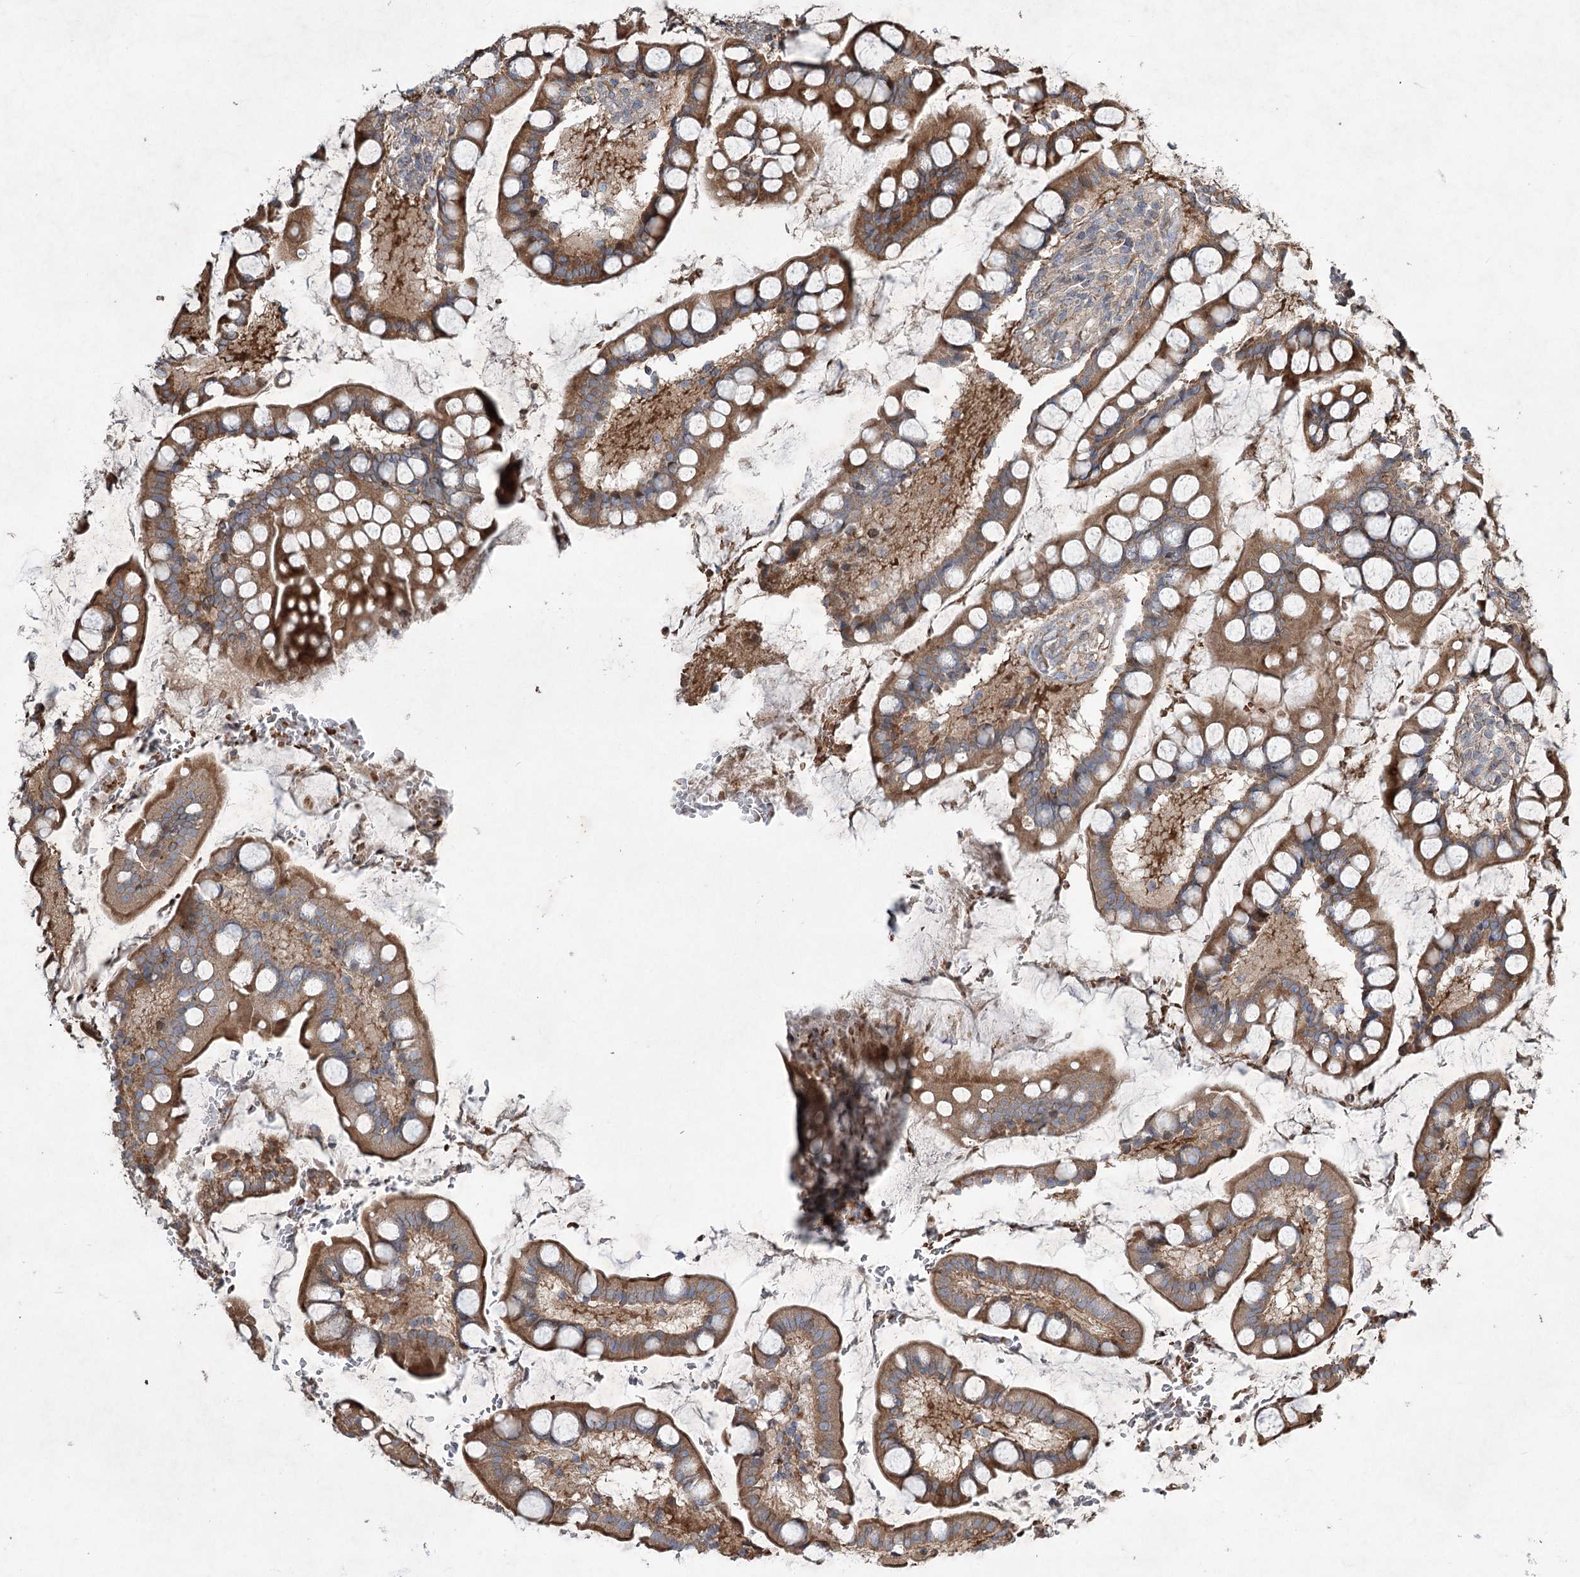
{"staining": {"intensity": "moderate", "quantity": ">75%", "location": "cytoplasmic/membranous"}, "tissue": "small intestine", "cell_type": "Glandular cells", "image_type": "normal", "snomed": [{"axis": "morphology", "description": "Normal tissue, NOS"}, {"axis": "topography", "description": "Small intestine"}], "caption": "Immunohistochemistry photomicrograph of unremarkable small intestine stained for a protein (brown), which reveals medium levels of moderate cytoplasmic/membranous staining in about >75% of glandular cells.", "gene": "SERINC5", "patient": {"sex": "male", "age": 52}}